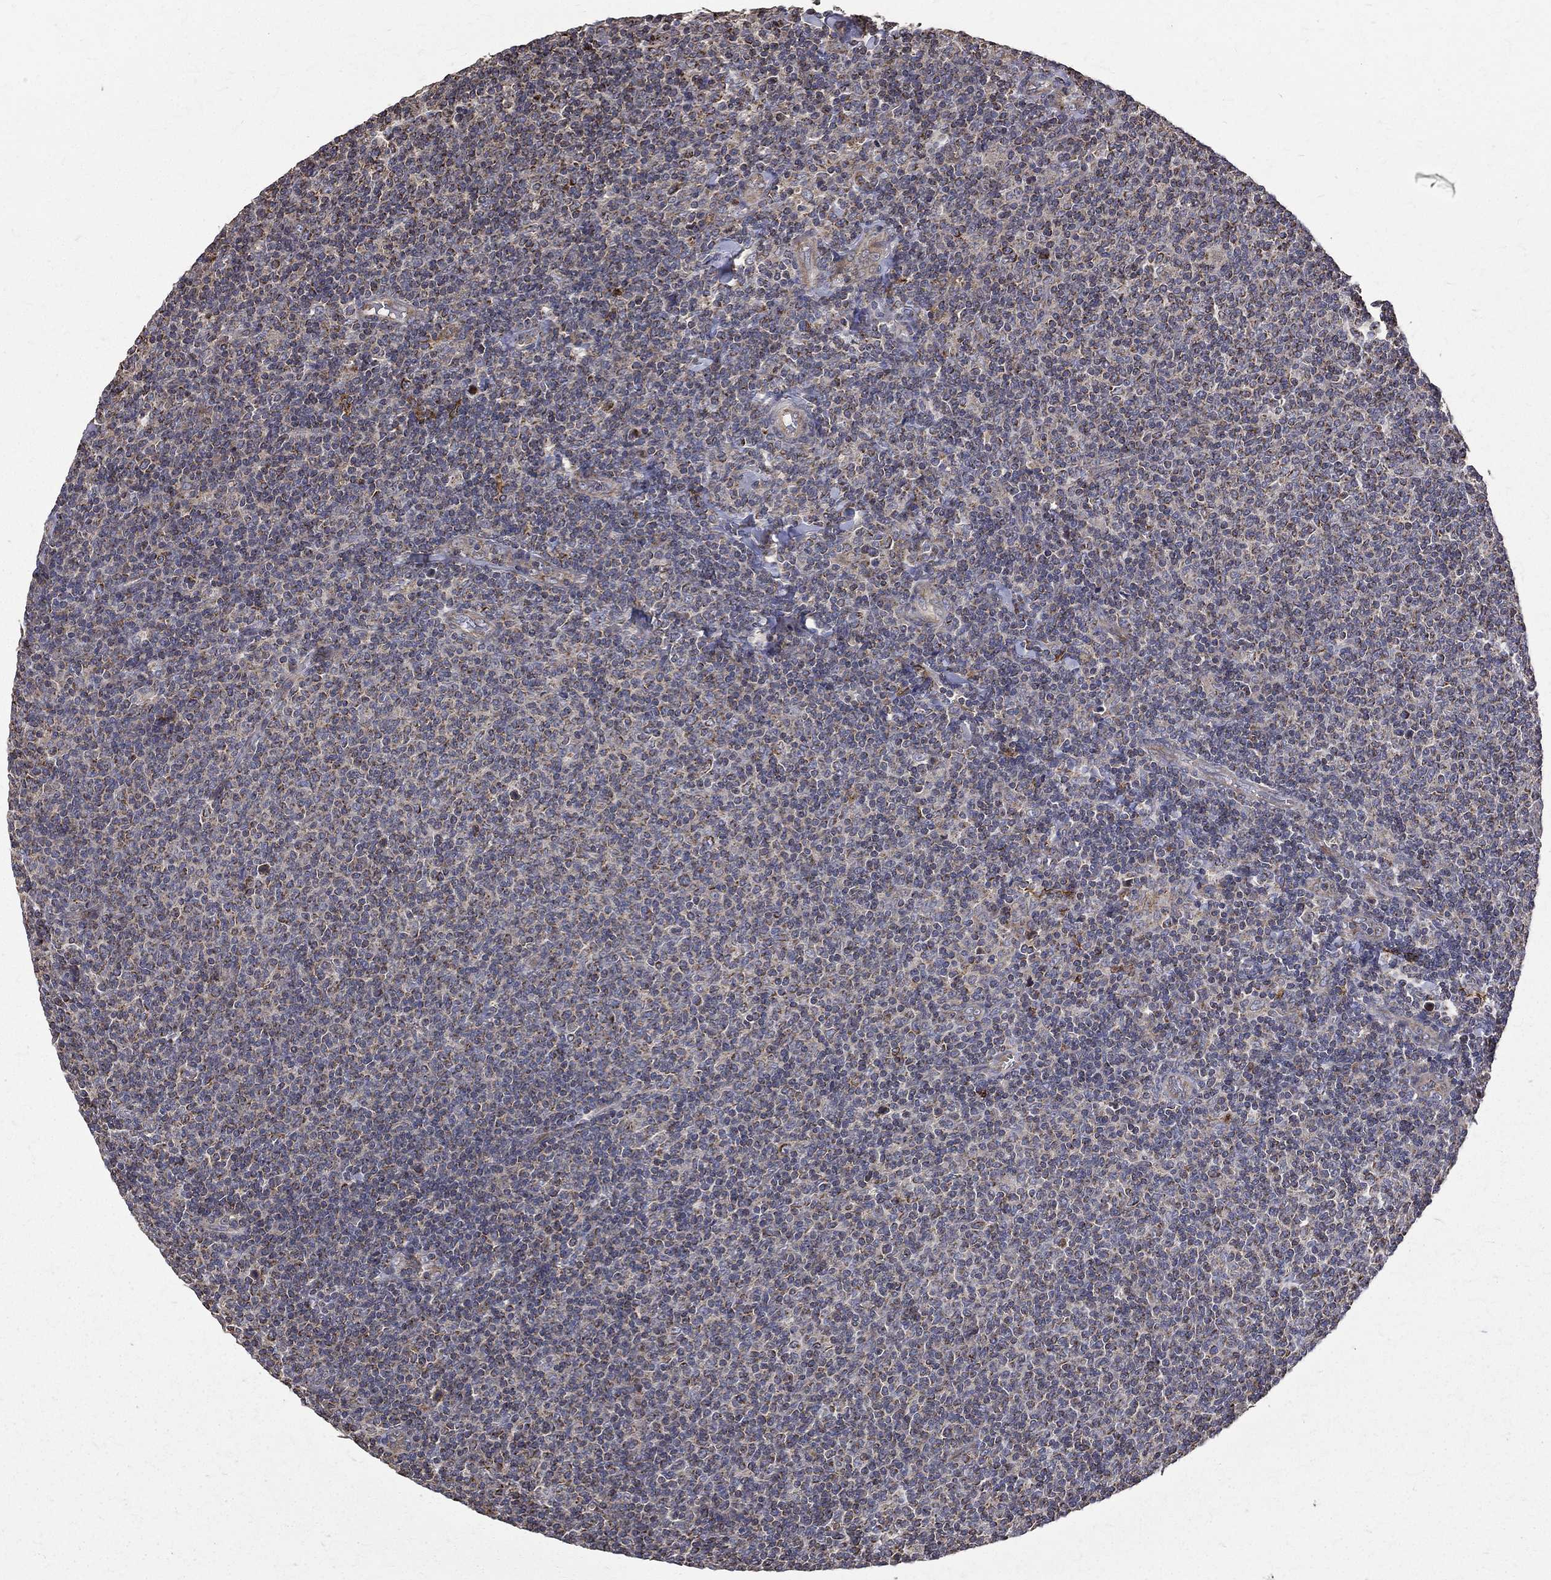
{"staining": {"intensity": "negative", "quantity": "none", "location": "none"}, "tissue": "lymphoma", "cell_type": "Tumor cells", "image_type": "cancer", "snomed": [{"axis": "morphology", "description": "Malignant lymphoma, non-Hodgkin's type, Low grade"}, {"axis": "topography", "description": "Lymph node"}], "caption": "An immunohistochemistry (IHC) photomicrograph of lymphoma is shown. There is no staining in tumor cells of lymphoma.", "gene": "RPGR", "patient": {"sex": "male", "age": 52}}